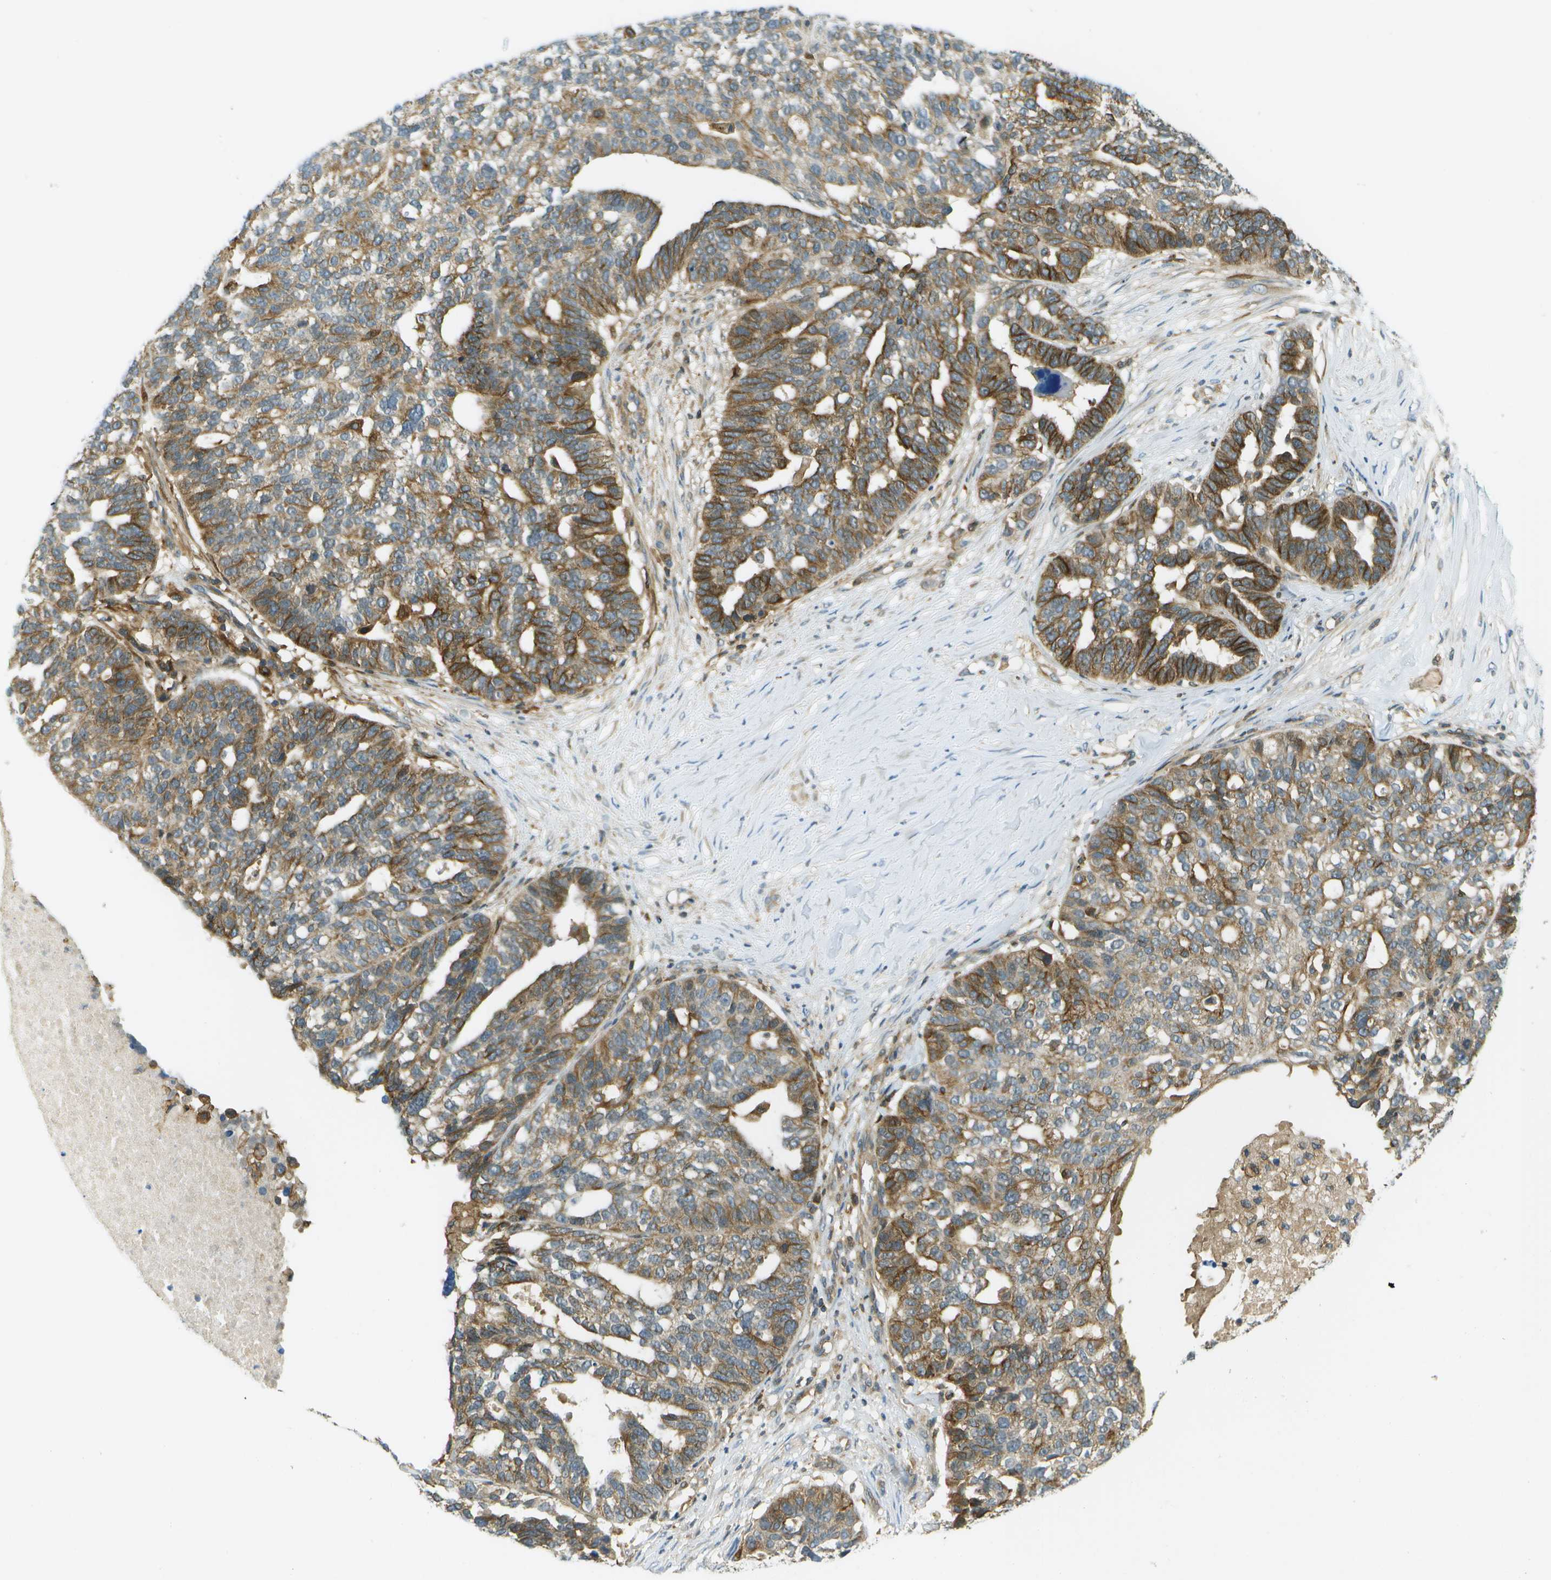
{"staining": {"intensity": "moderate", "quantity": "25%-75%", "location": "cytoplasmic/membranous"}, "tissue": "ovarian cancer", "cell_type": "Tumor cells", "image_type": "cancer", "snomed": [{"axis": "morphology", "description": "Cystadenocarcinoma, serous, NOS"}, {"axis": "topography", "description": "Ovary"}], "caption": "IHC image of human serous cystadenocarcinoma (ovarian) stained for a protein (brown), which reveals medium levels of moderate cytoplasmic/membranous expression in about 25%-75% of tumor cells.", "gene": "TMTC1", "patient": {"sex": "female", "age": 59}}